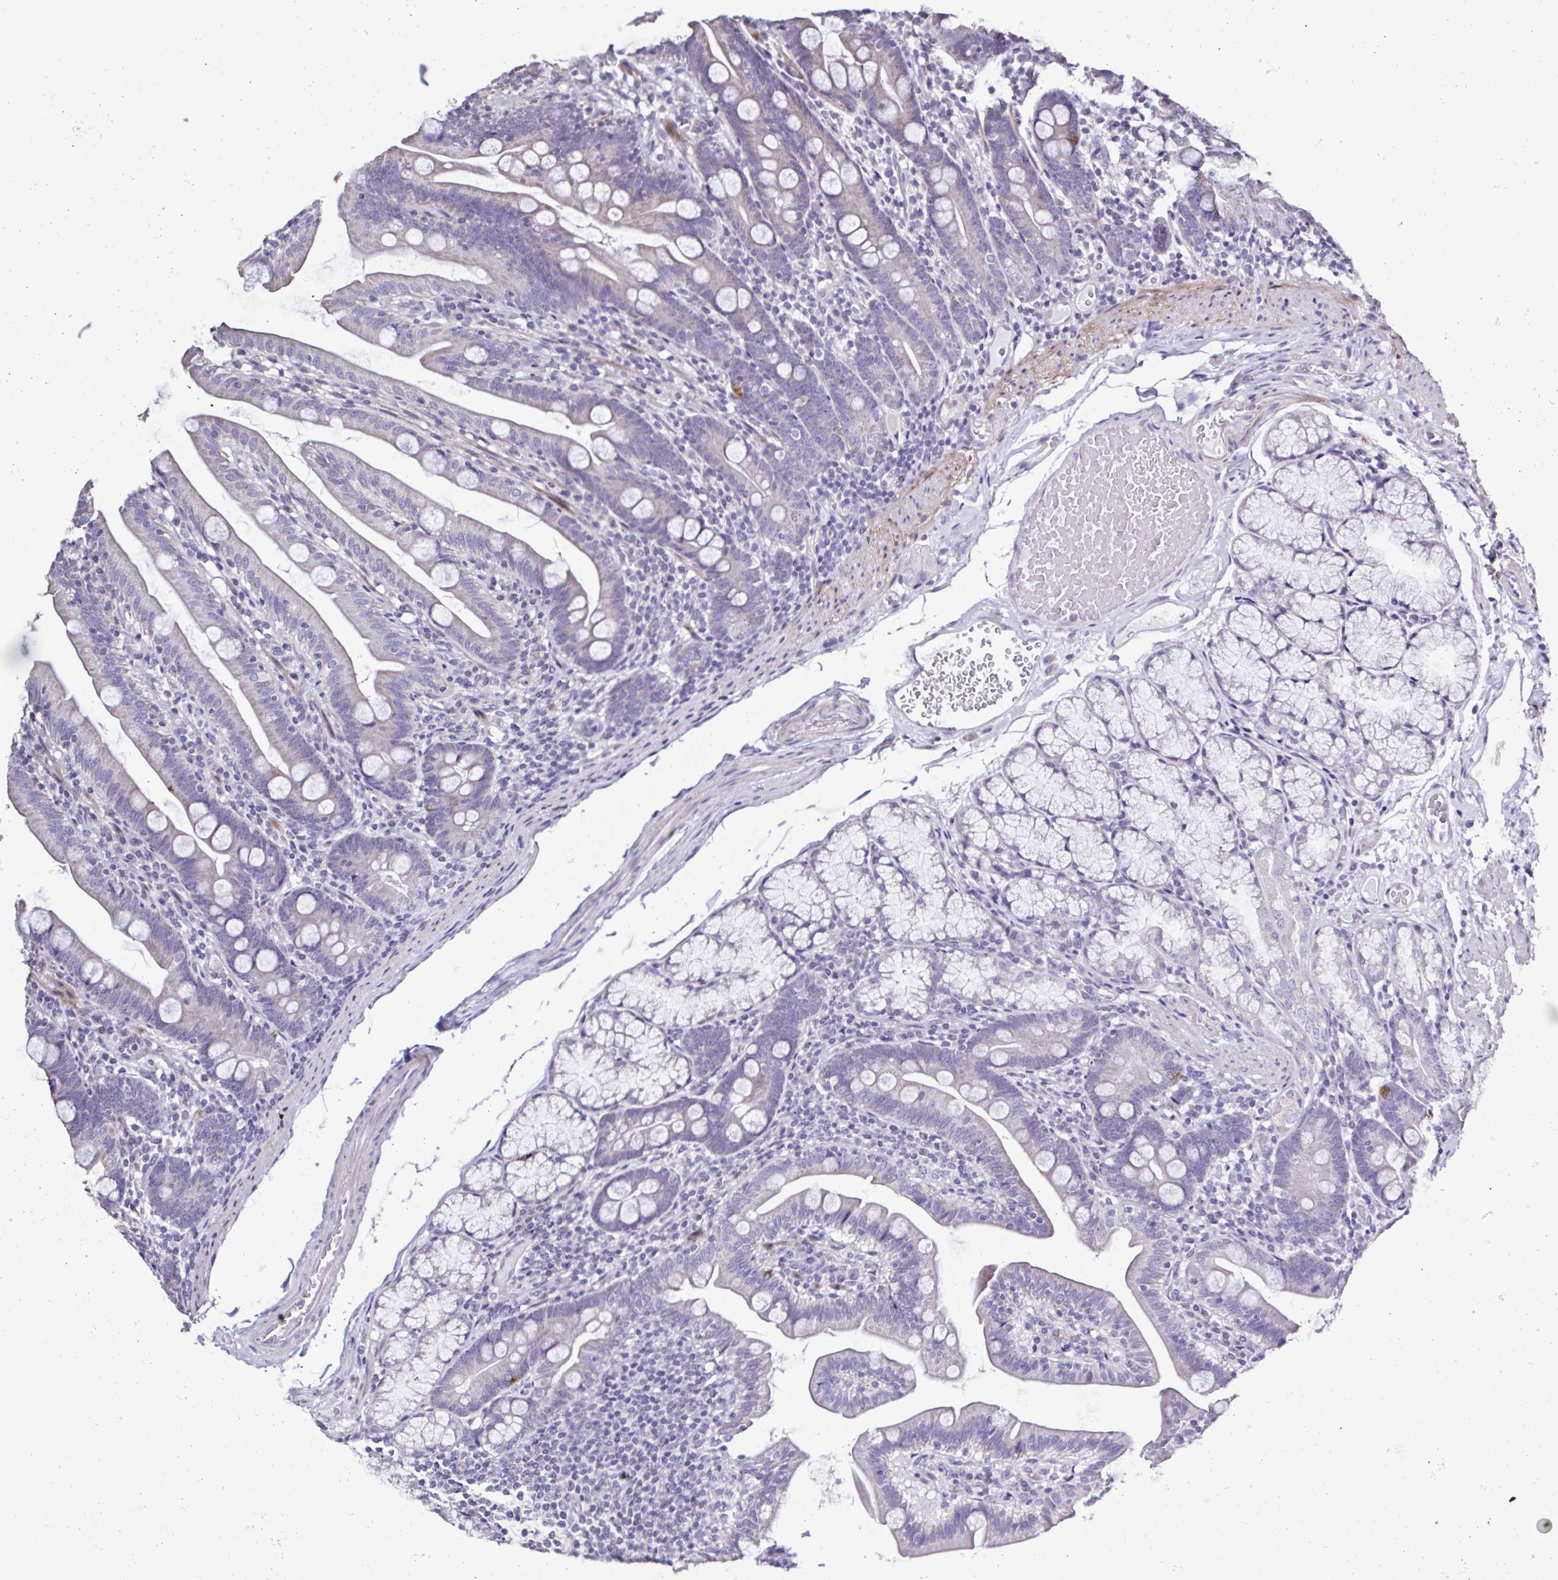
{"staining": {"intensity": "negative", "quantity": "none", "location": "none"}, "tissue": "duodenum", "cell_type": "Glandular cells", "image_type": "normal", "snomed": [{"axis": "morphology", "description": "Normal tissue, NOS"}, {"axis": "topography", "description": "Duodenum"}], "caption": "High power microscopy photomicrograph of an immunohistochemistry (IHC) image of unremarkable duodenum, revealing no significant staining in glandular cells. The staining is performed using DAB (3,3'-diaminobenzidine) brown chromogen with nuclei counter-stained in using hematoxylin.", "gene": "PLA2G4E", "patient": {"sex": "female", "age": 67}}